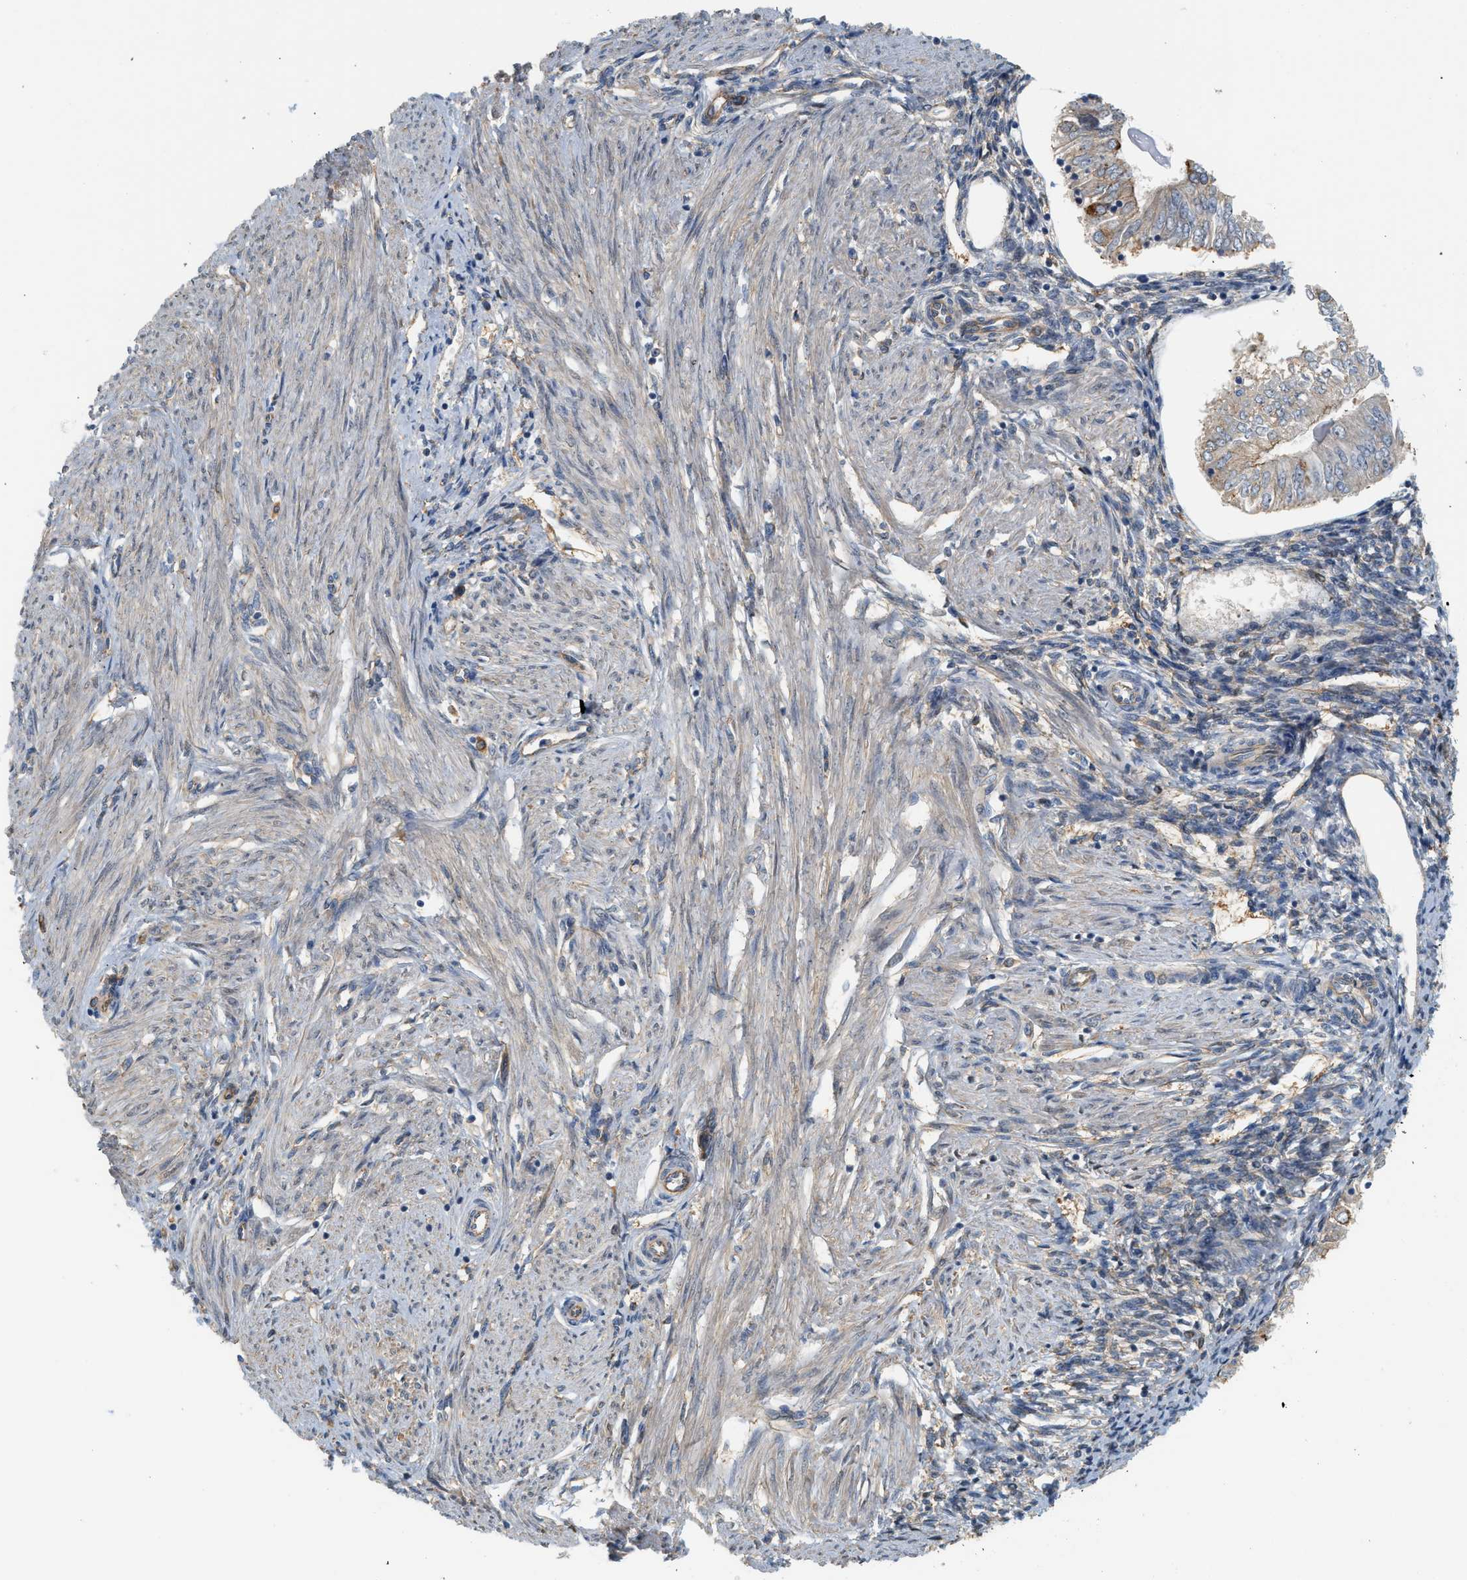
{"staining": {"intensity": "weak", "quantity": ">75%", "location": "cytoplasmic/membranous"}, "tissue": "endometrial cancer", "cell_type": "Tumor cells", "image_type": "cancer", "snomed": [{"axis": "morphology", "description": "Adenocarcinoma, NOS"}, {"axis": "topography", "description": "Endometrium"}], "caption": "Brown immunohistochemical staining in human adenocarcinoma (endometrial) exhibits weak cytoplasmic/membranous positivity in about >75% of tumor cells.", "gene": "CTXN1", "patient": {"sex": "female", "age": 53}}